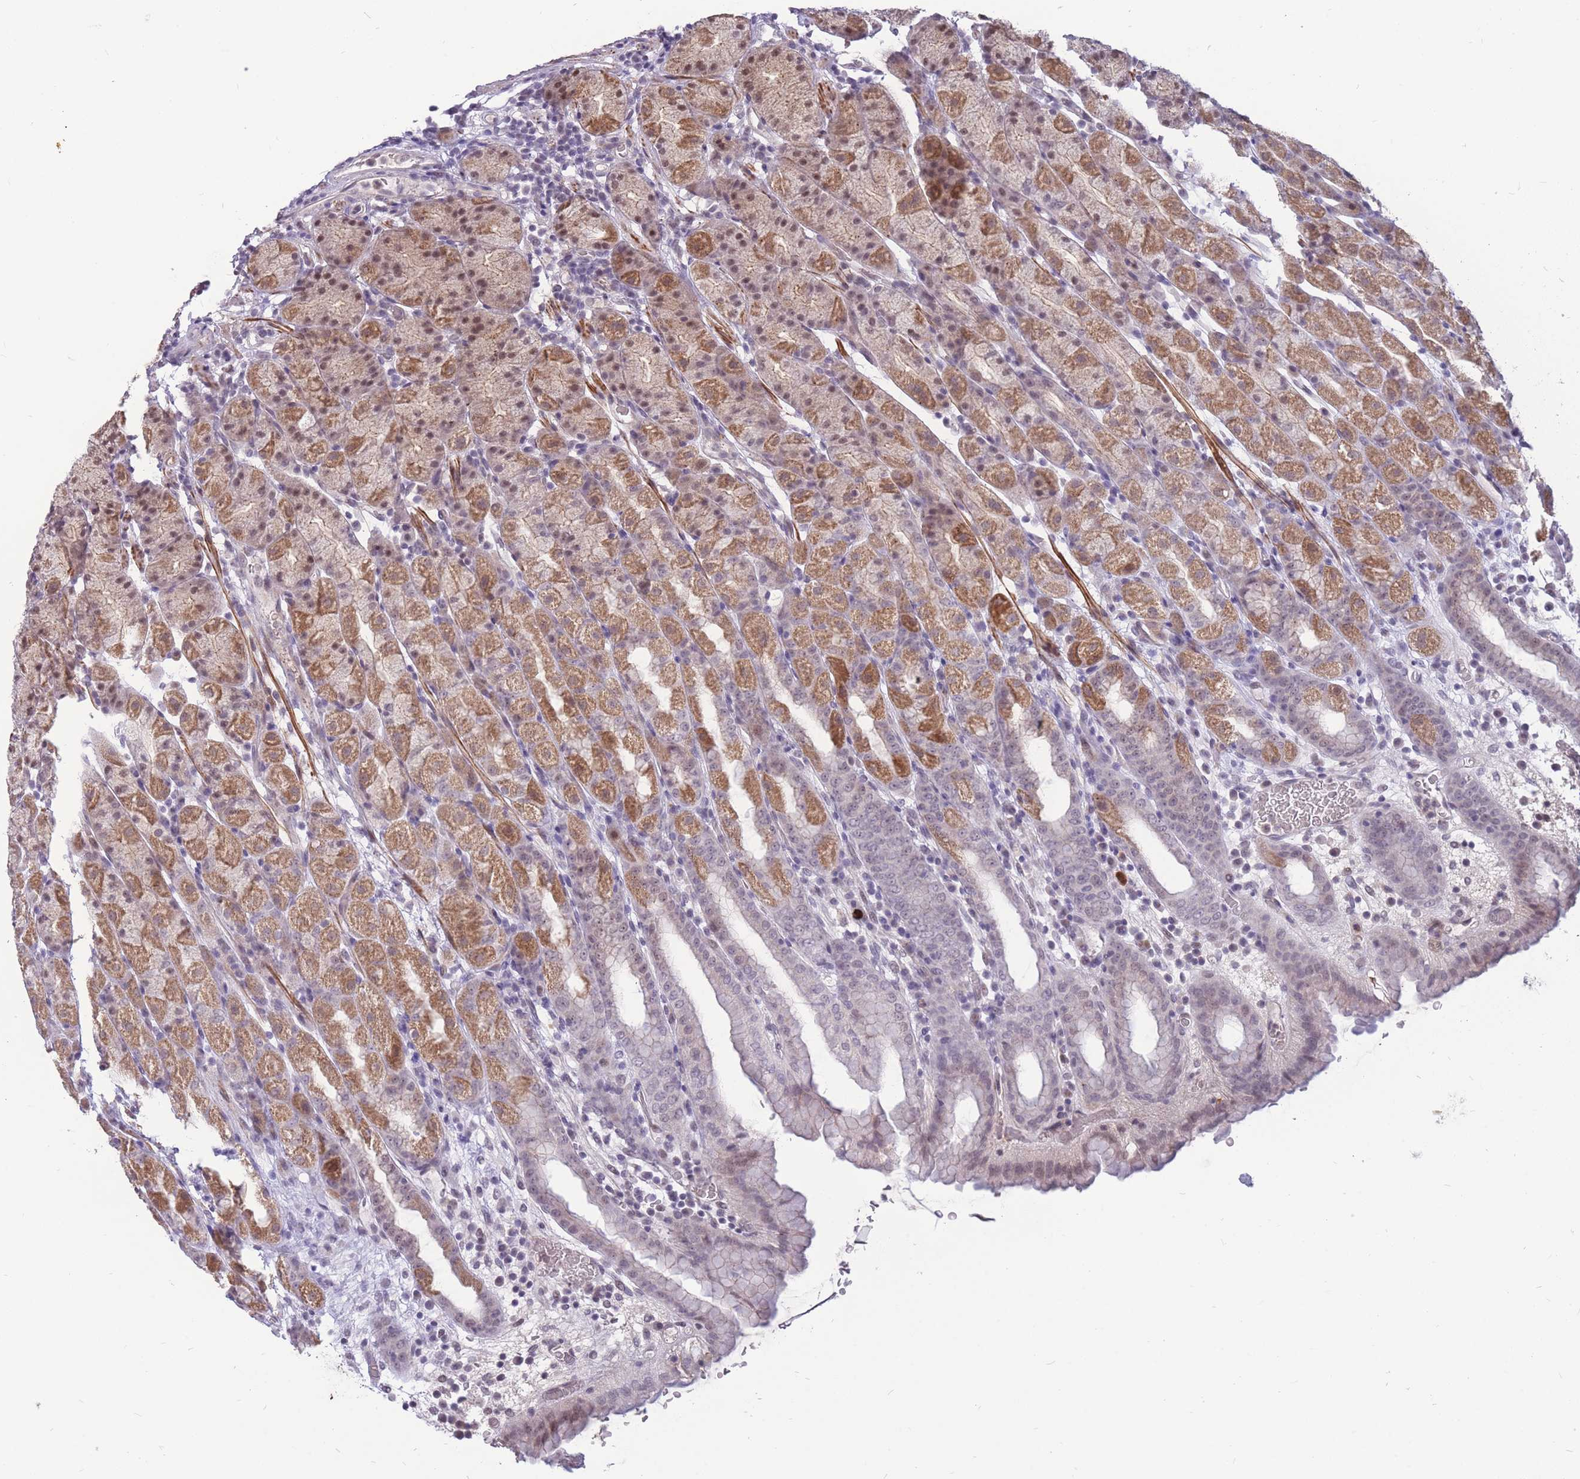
{"staining": {"intensity": "moderate", "quantity": "25%-75%", "location": "cytoplasmic/membranous,nuclear"}, "tissue": "stomach", "cell_type": "Glandular cells", "image_type": "normal", "snomed": [{"axis": "morphology", "description": "Normal tissue, NOS"}, {"axis": "topography", "description": "Stomach, upper"}], "caption": "A micrograph of stomach stained for a protein demonstrates moderate cytoplasmic/membranous,nuclear brown staining in glandular cells.", "gene": "ADD2", "patient": {"sex": "male", "age": 68}}